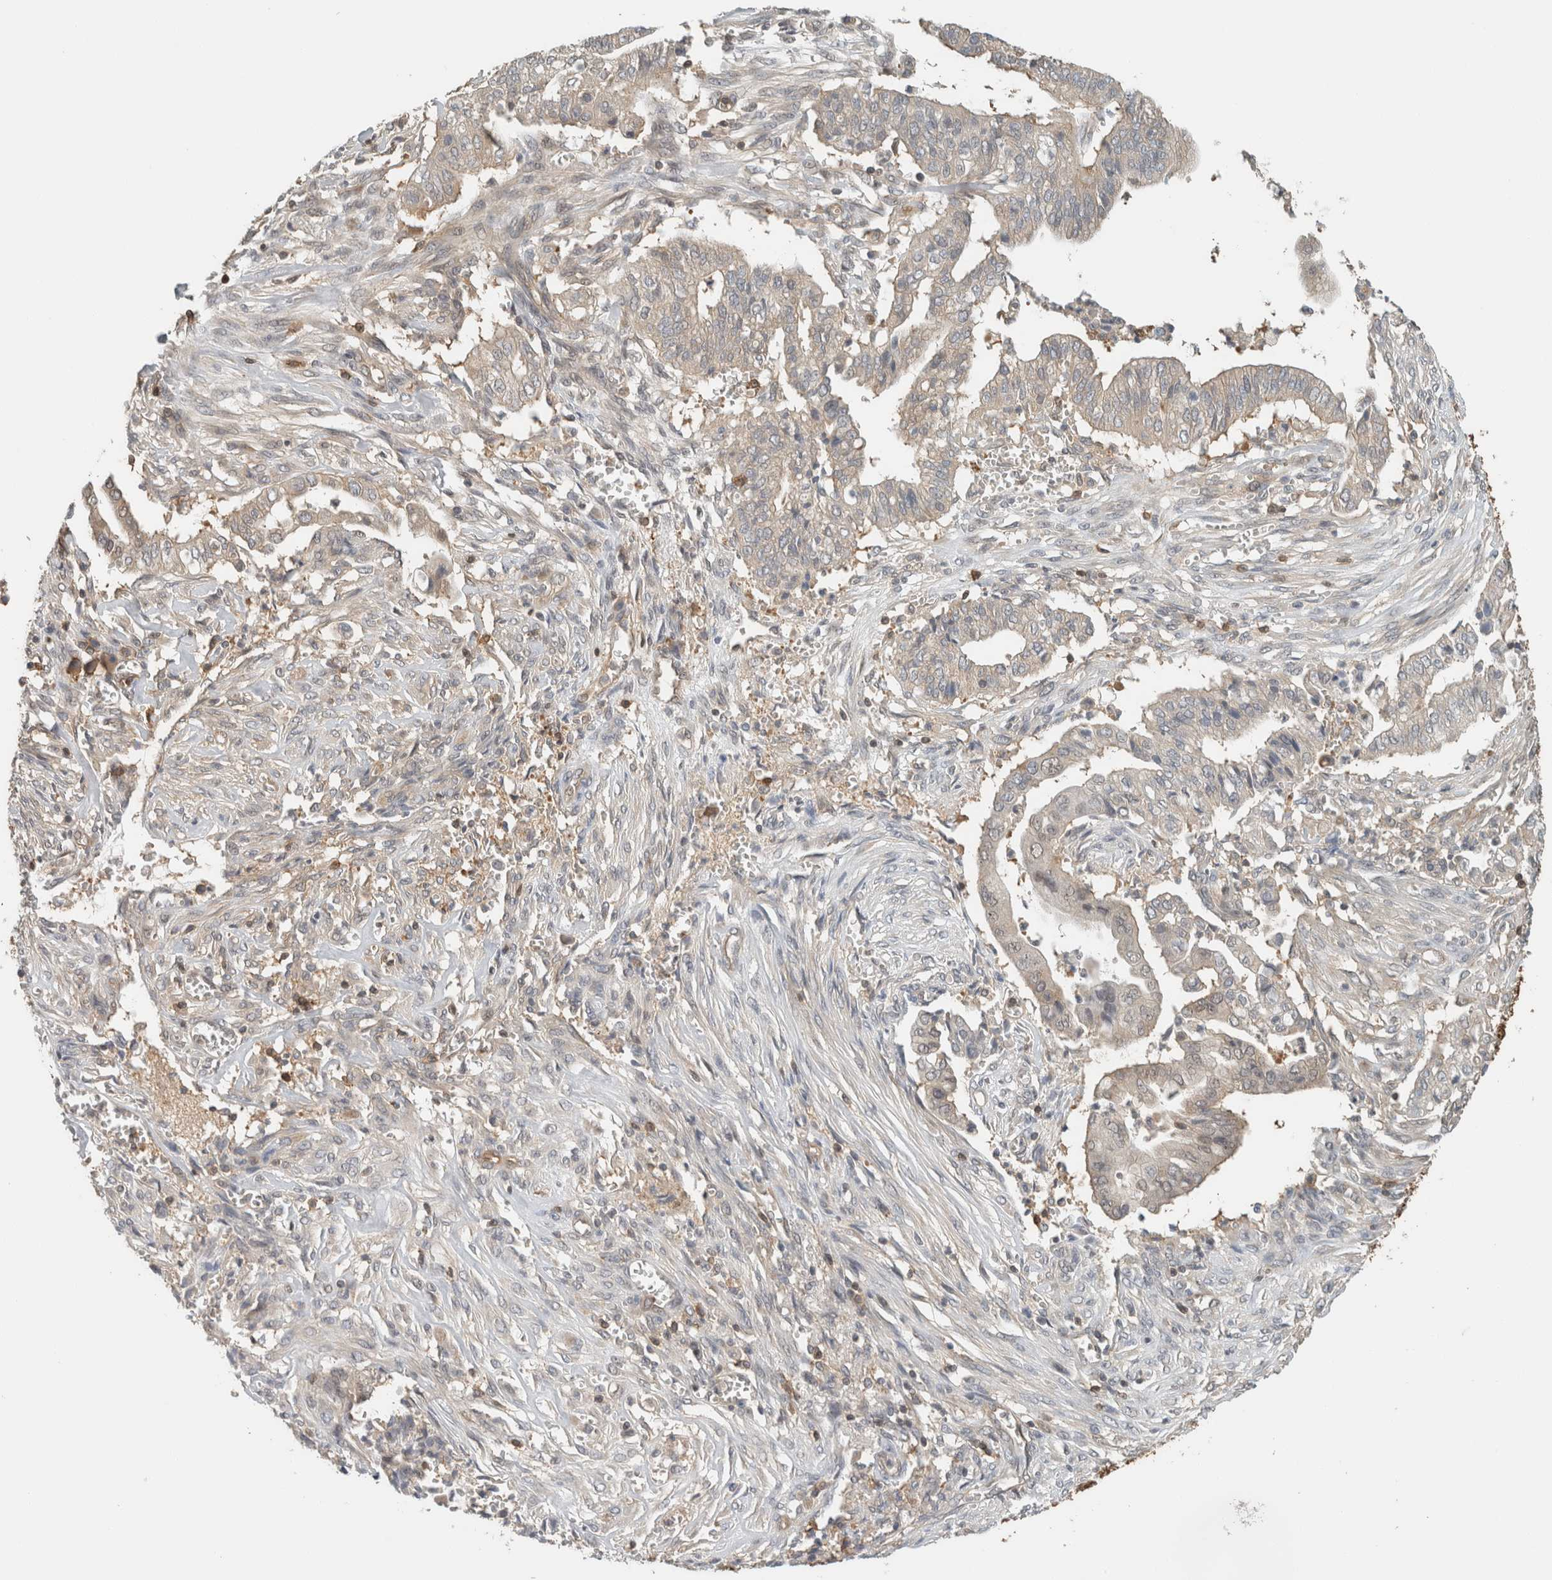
{"staining": {"intensity": "negative", "quantity": "none", "location": "none"}, "tissue": "cervical cancer", "cell_type": "Tumor cells", "image_type": "cancer", "snomed": [{"axis": "morphology", "description": "Adenocarcinoma, NOS"}, {"axis": "topography", "description": "Cervix"}], "caption": "Immunohistochemical staining of human adenocarcinoma (cervical) reveals no significant positivity in tumor cells.", "gene": "PFDN4", "patient": {"sex": "female", "age": 44}}